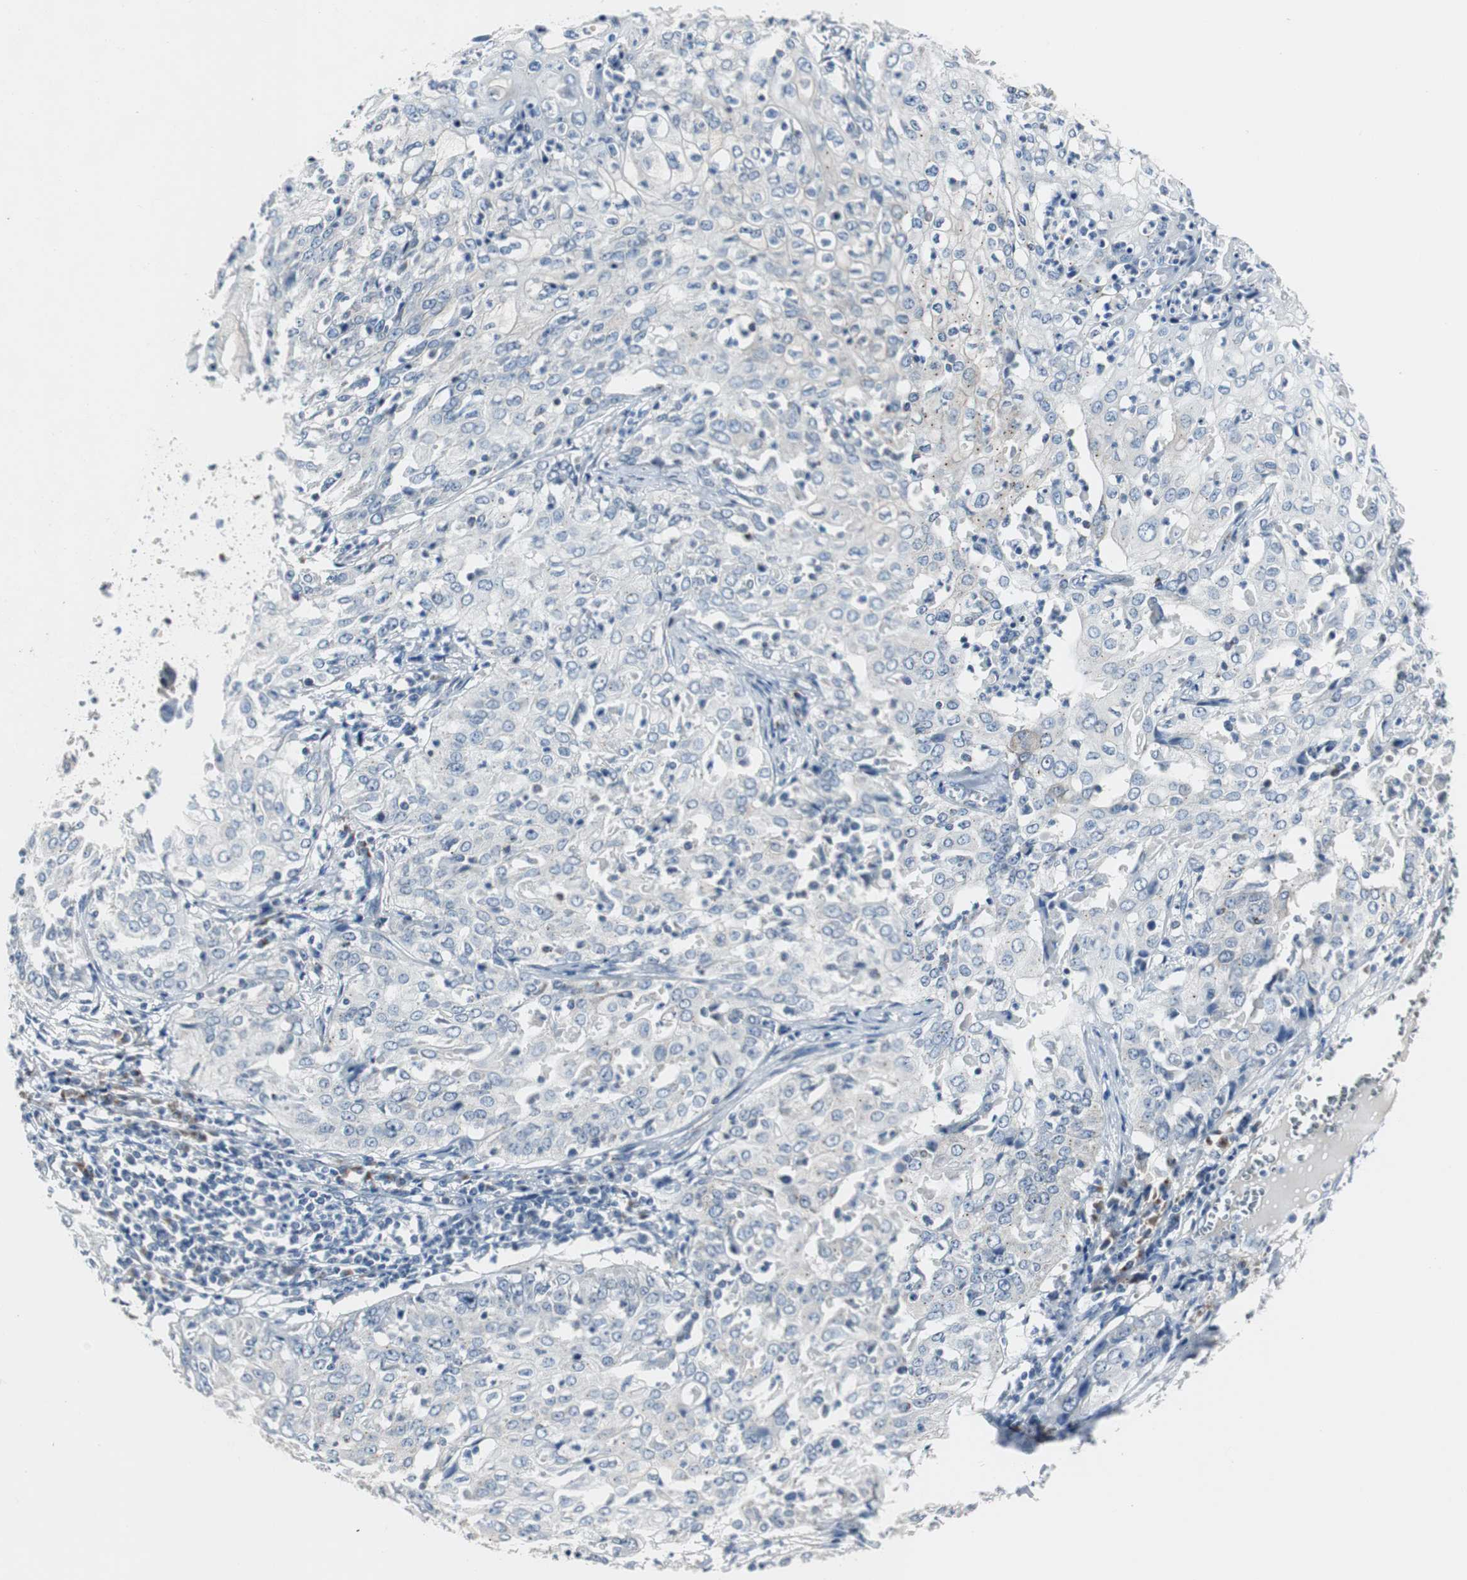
{"staining": {"intensity": "negative", "quantity": "none", "location": "none"}, "tissue": "cervical cancer", "cell_type": "Tumor cells", "image_type": "cancer", "snomed": [{"axis": "morphology", "description": "Squamous cell carcinoma, NOS"}, {"axis": "topography", "description": "Cervix"}], "caption": "IHC micrograph of neoplastic tissue: human squamous cell carcinoma (cervical) stained with DAB (3,3'-diaminobenzidine) exhibits no significant protein positivity in tumor cells.", "gene": "SOX30", "patient": {"sex": "female", "age": 39}}